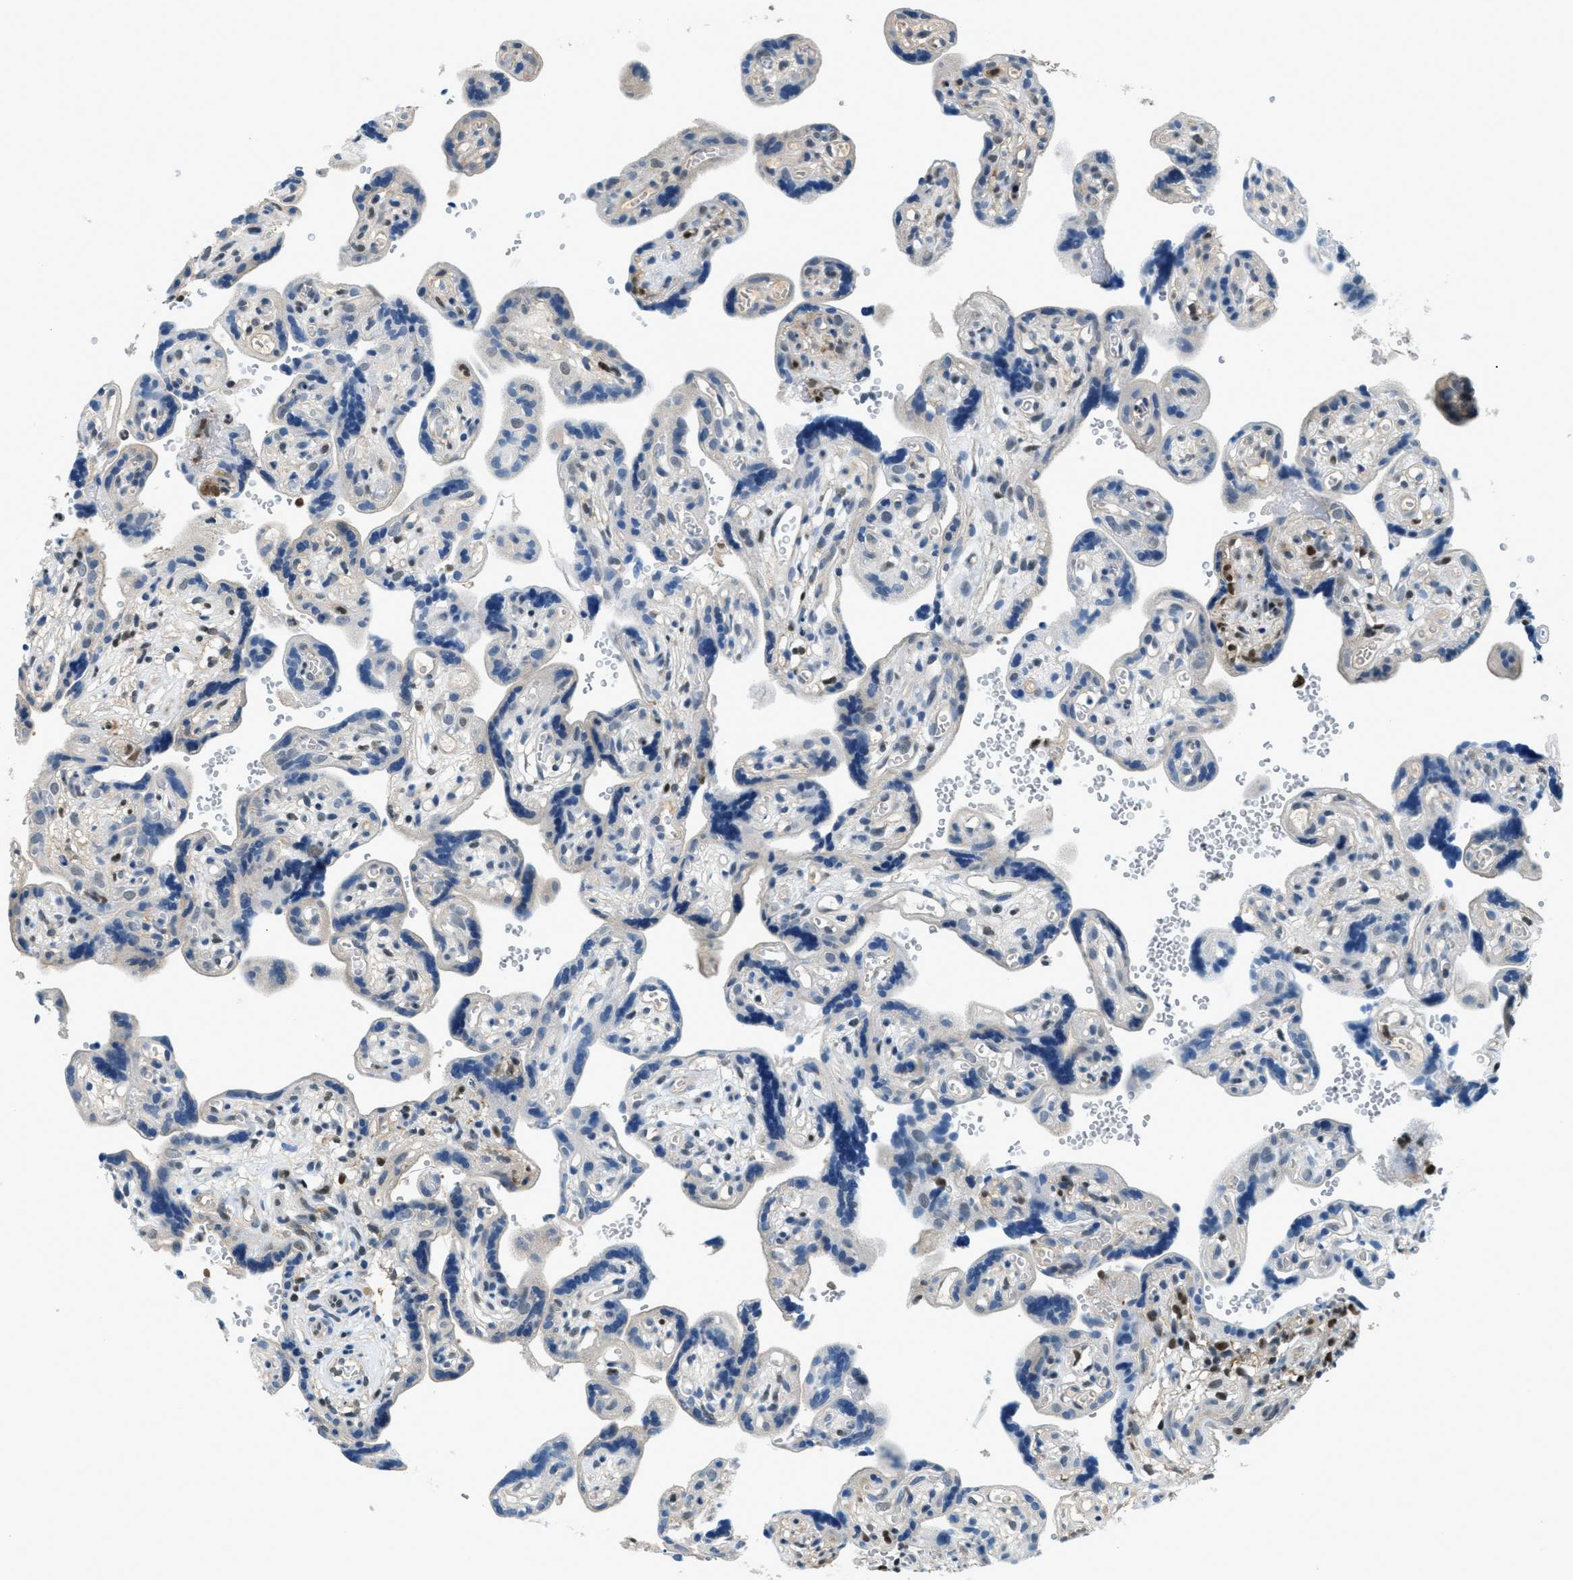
{"staining": {"intensity": "moderate", "quantity": ">75%", "location": "nuclear"}, "tissue": "placenta", "cell_type": "Decidual cells", "image_type": "normal", "snomed": [{"axis": "morphology", "description": "Normal tissue, NOS"}, {"axis": "topography", "description": "Placenta"}], "caption": "Immunohistochemistry histopathology image of benign human placenta stained for a protein (brown), which displays medium levels of moderate nuclear positivity in approximately >75% of decidual cells.", "gene": "OGFR", "patient": {"sex": "female", "age": 30}}